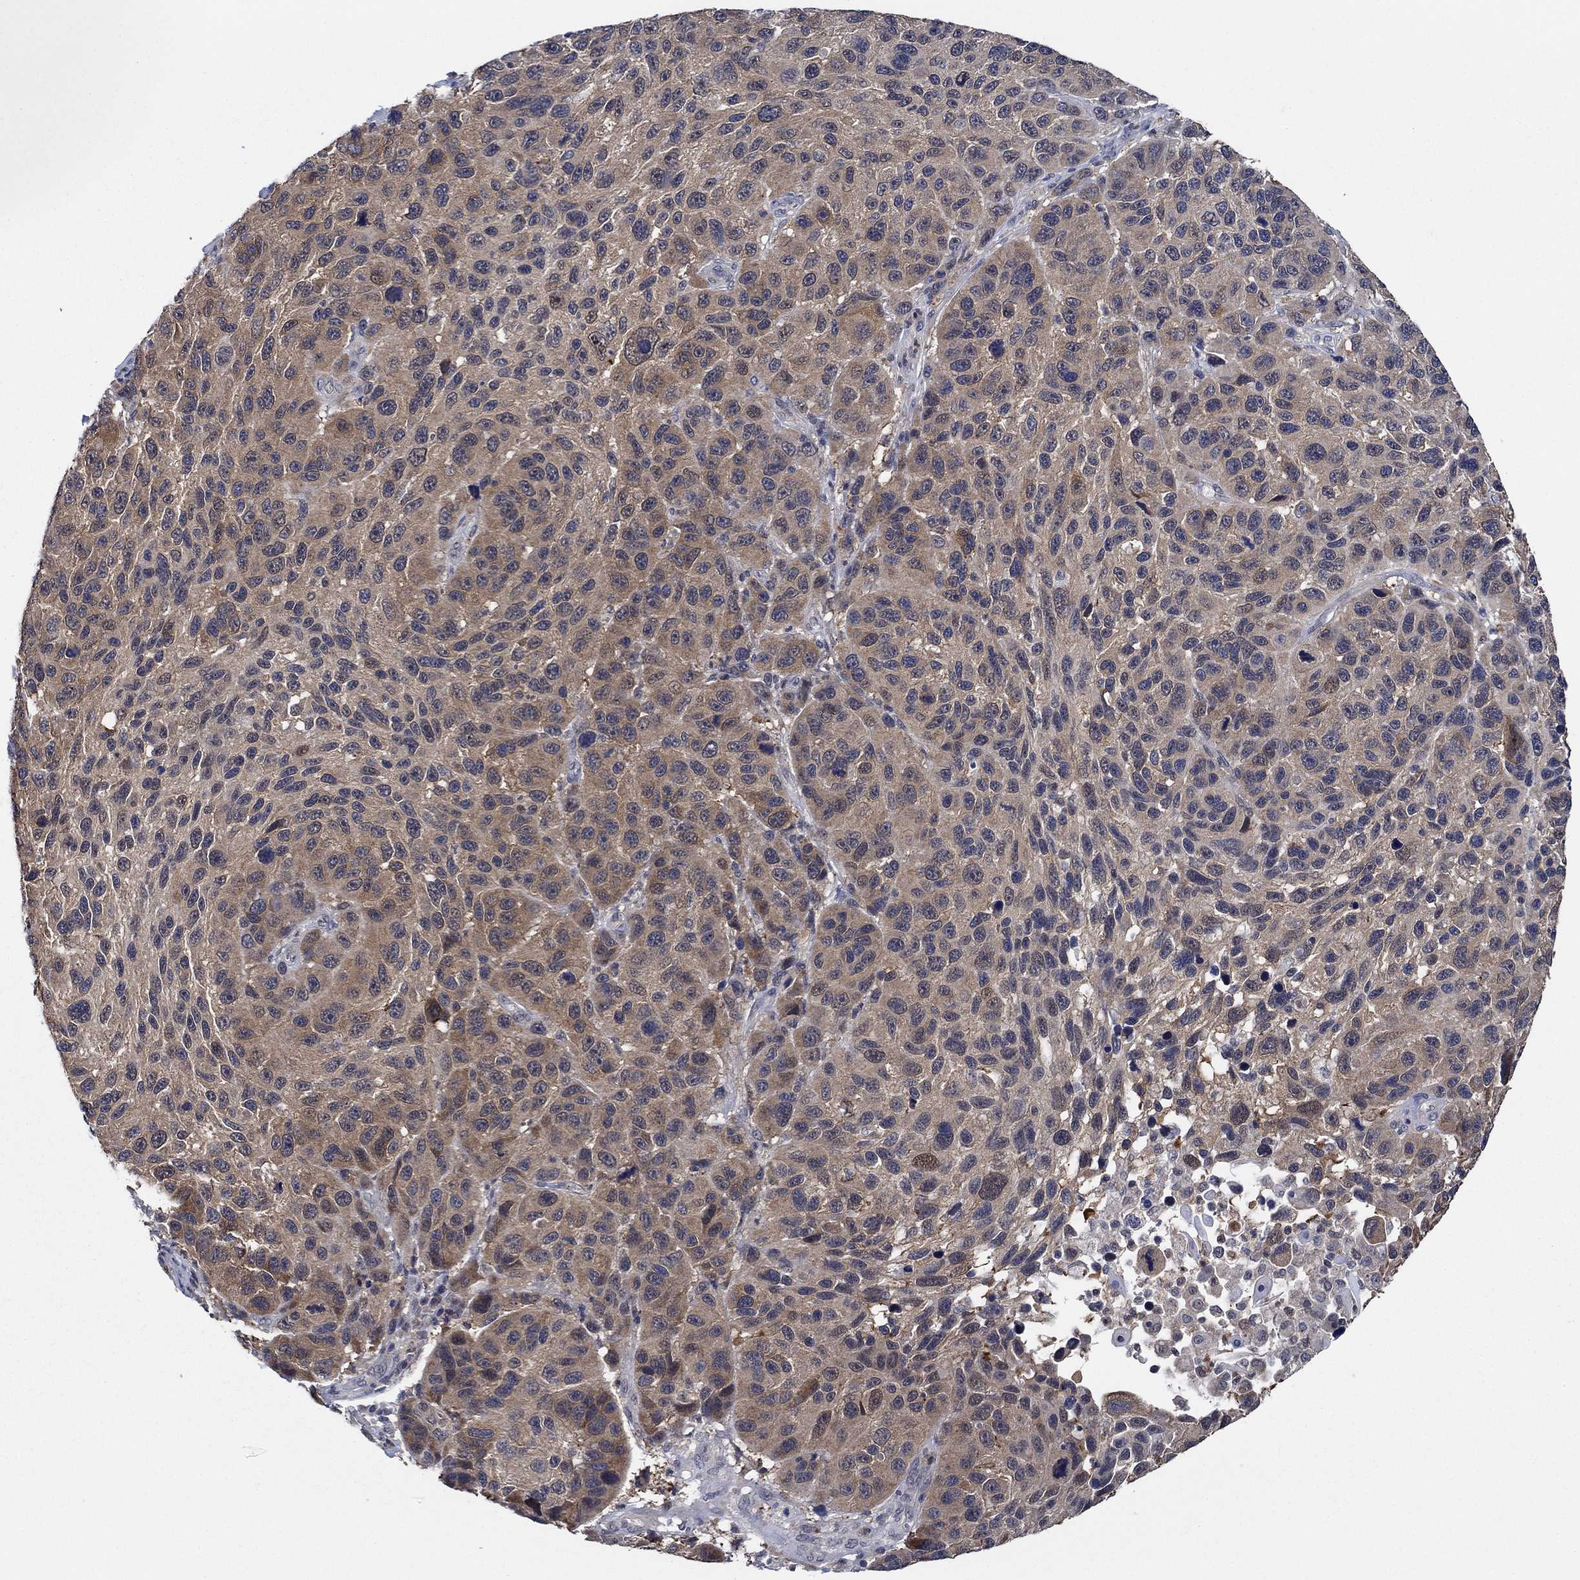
{"staining": {"intensity": "moderate", "quantity": "25%-75%", "location": "cytoplasmic/membranous"}, "tissue": "melanoma", "cell_type": "Tumor cells", "image_type": "cancer", "snomed": [{"axis": "morphology", "description": "Malignant melanoma, NOS"}, {"axis": "topography", "description": "Skin"}], "caption": "Moderate cytoplasmic/membranous staining for a protein is seen in approximately 25%-75% of tumor cells of malignant melanoma using immunohistochemistry.", "gene": "DACT1", "patient": {"sex": "male", "age": 53}}